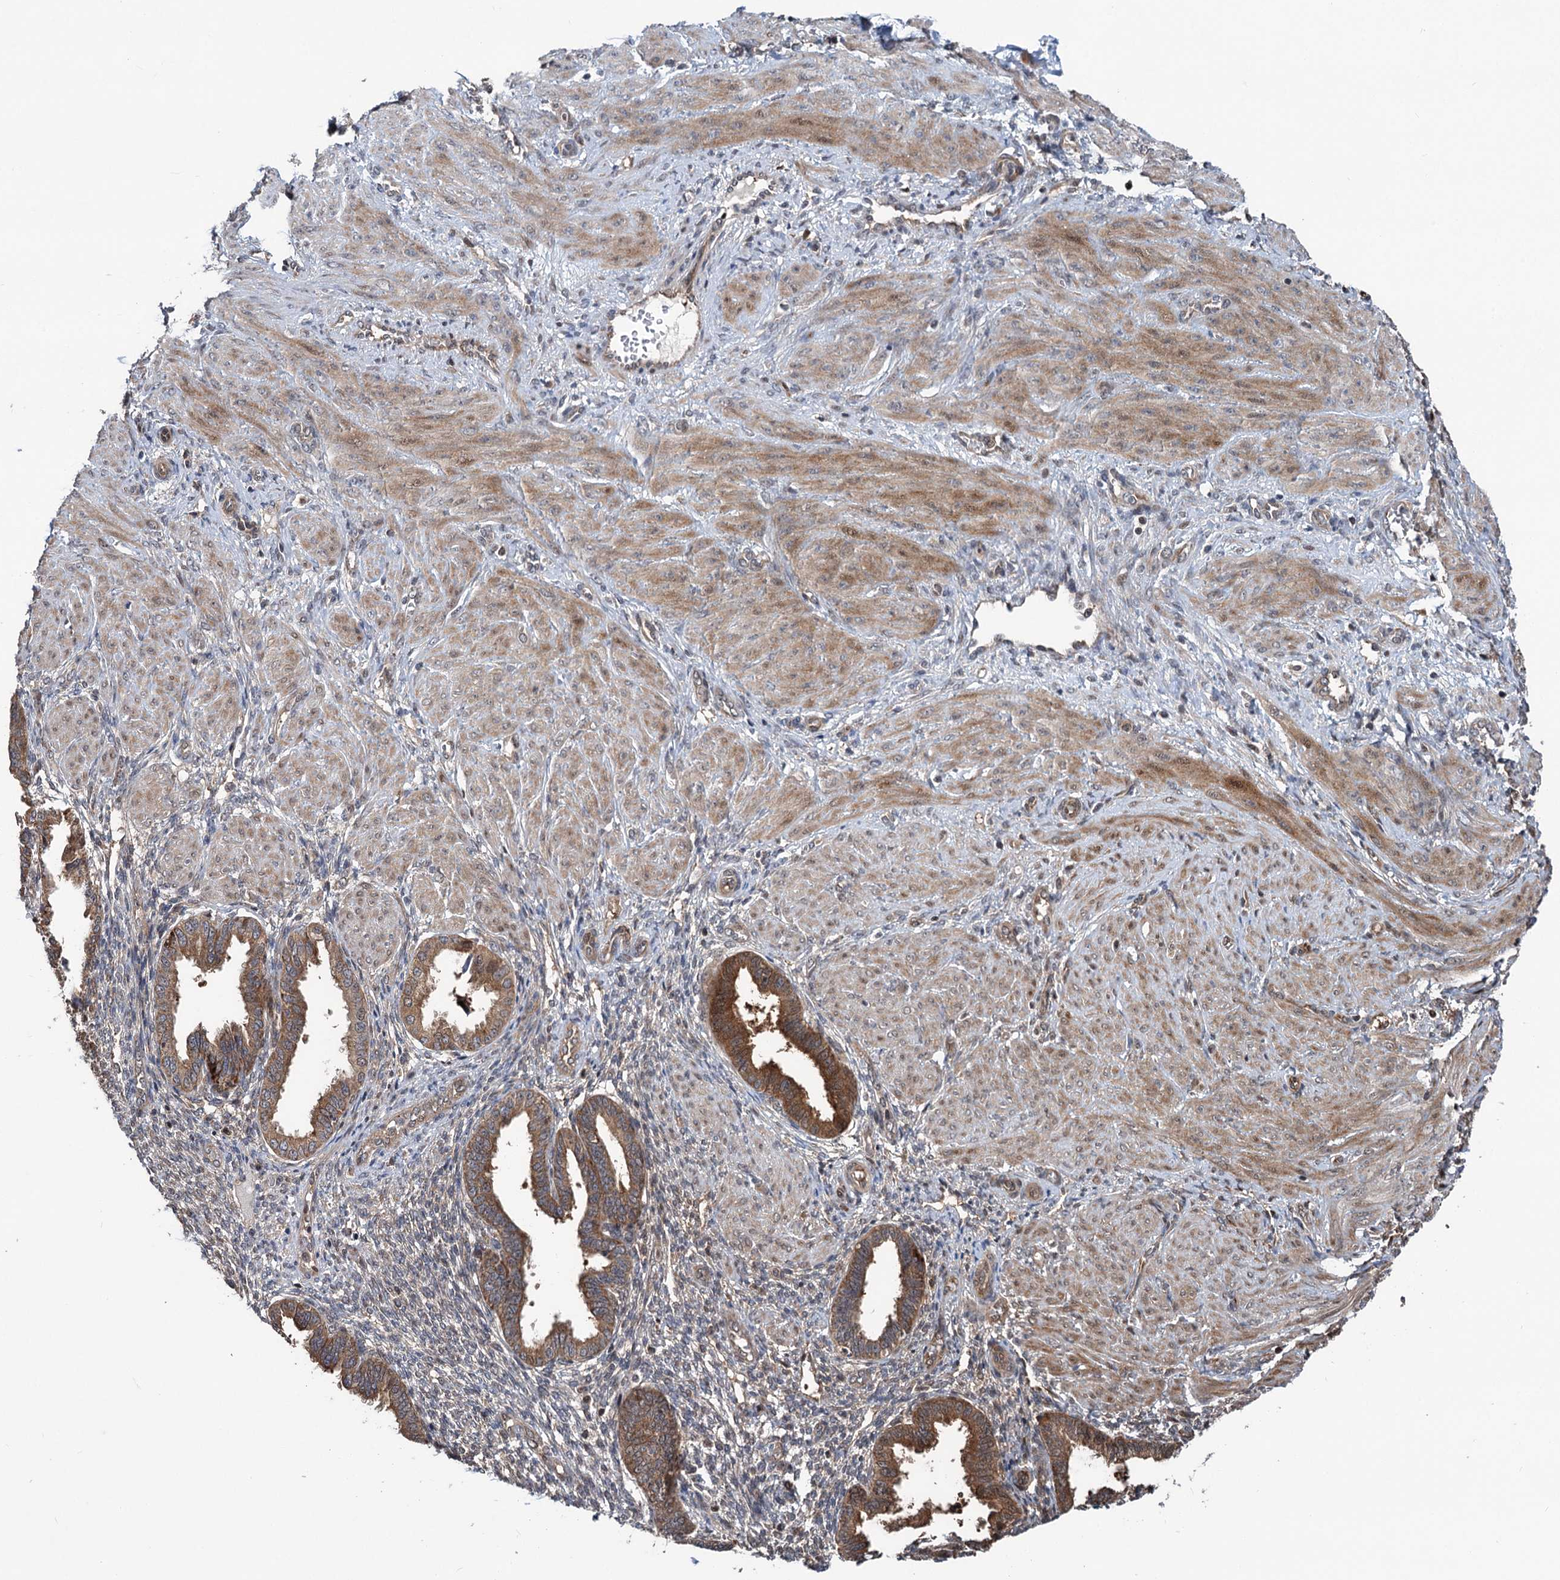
{"staining": {"intensity": "negative", "quantity": "none", "location": "none"}, "tissue": "endometrium", "cell_type": "Cells in endometrial stroma", "image_type": "normal", "snomed": [{"axis": "morphology", "description": "Normal tissue, NOS"}, {"axis": "topography", "description": "Endometrium"}], "caption": "IHC photomicrograph of normal endometrium: endometrium stained with DAB demonstrates no significant protein expression in cells in endometrial stroma. The staining was performed using DAB (3,3'-diaminobenzidine) to visualize the protein expression in brown, while the nuclei were stained in blue with hematoxylin (Magnification: 20x).", "gene": "GPBP1", "patient": {"sex": "female", "age": 33}}